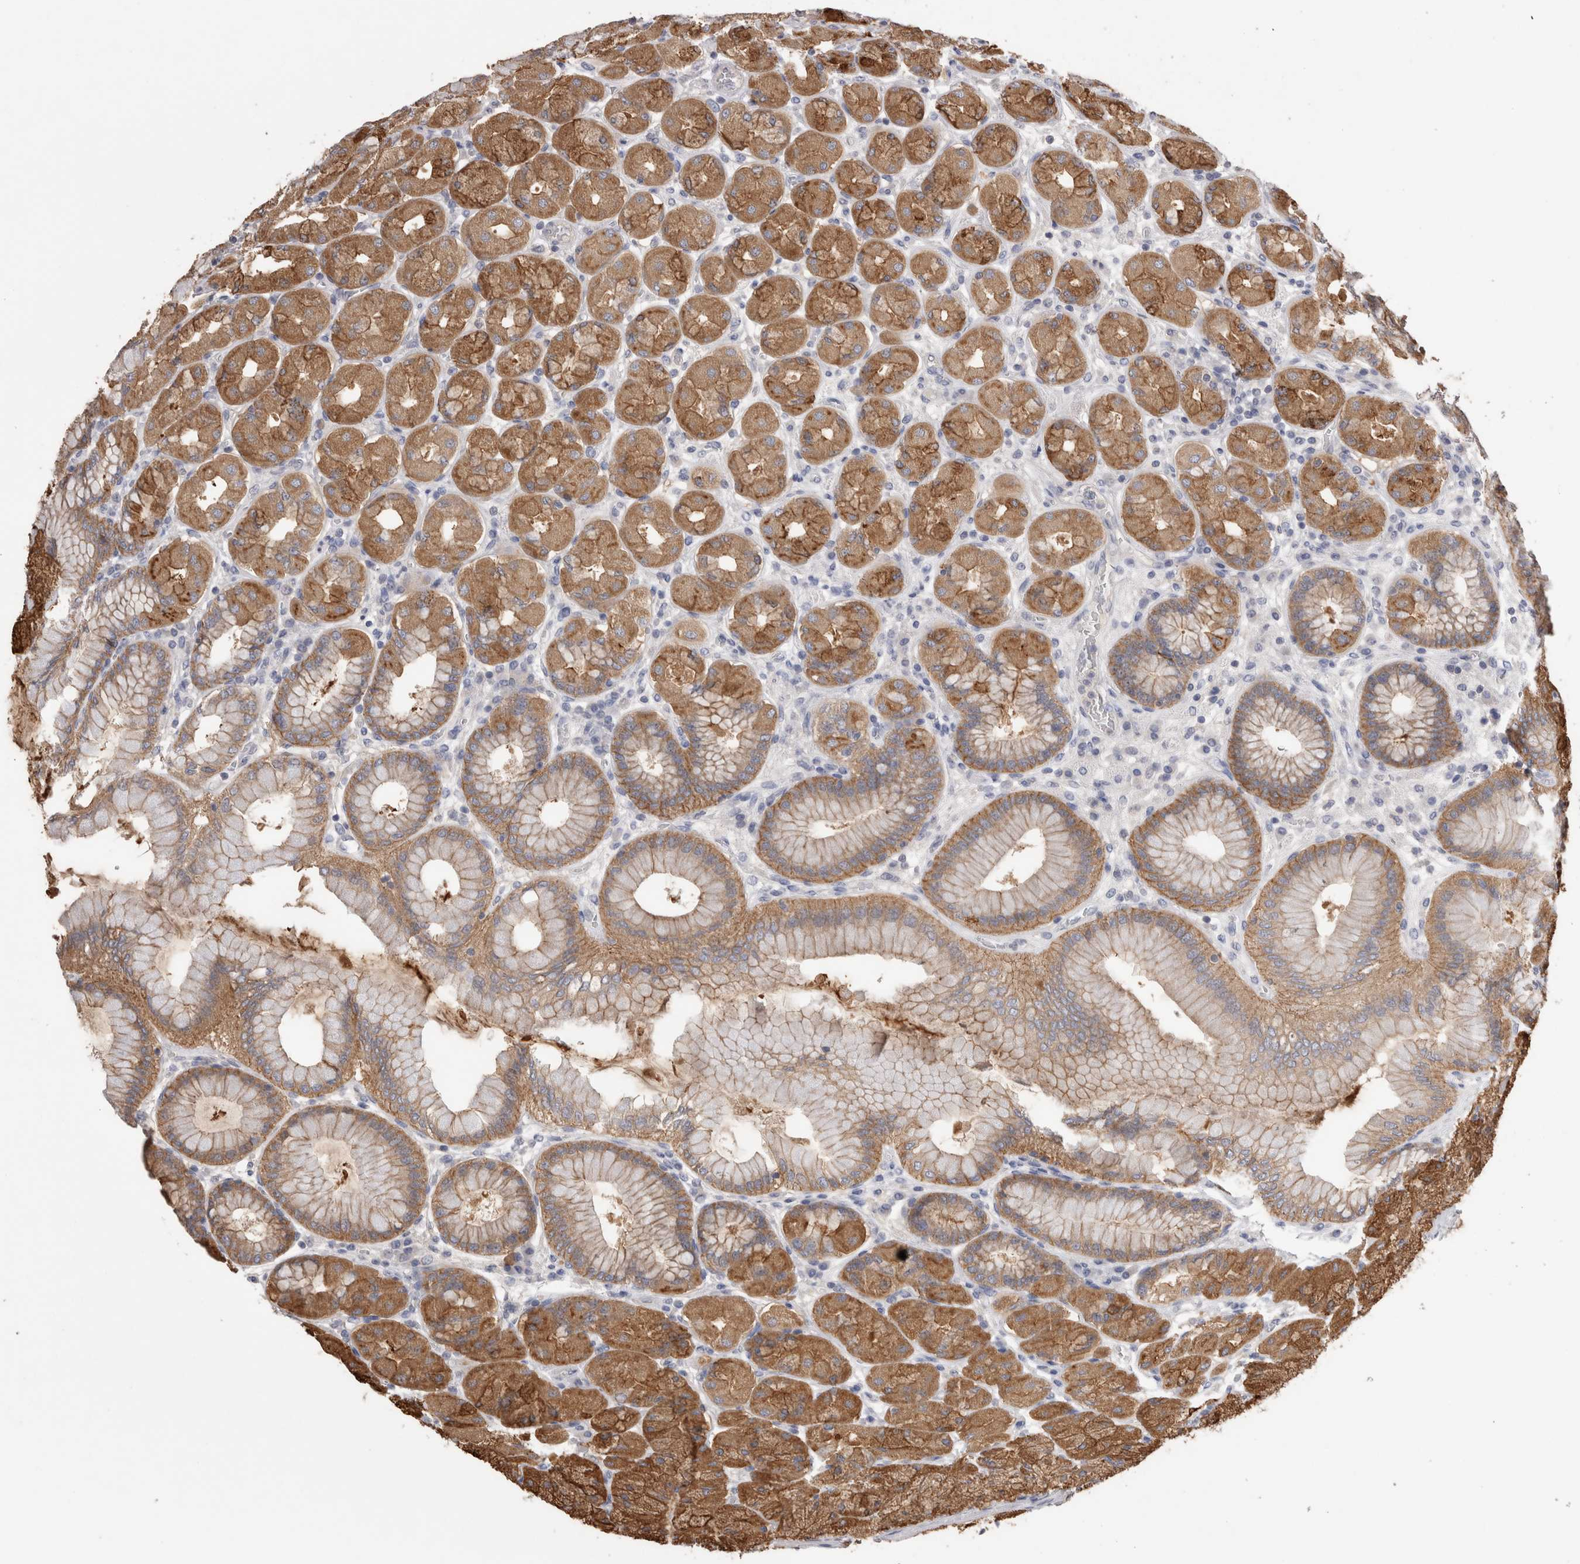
{"staining": {"intensity": "moderate", "quantity": ">75%", "location": "cytoplasmic/membranous"}, "tissue": "stomach", "cell_type": "Glandular cells", "image_type": "normal", "snomed": [{"axis": "morphology", "description": "Normal tissue, NOS"}, {"axis": "topography", "description": "Stomach, upper"}], "caption": "Protein staining of normal stomach shows moderate cytoplasmic/membranous expression in about >75% of glandular cells. The staining is performed using DAB (3,3'-diaminobenzidine) brown chromogen to label protein expression. The nuclei are counter-stained blue using hematoxylin.", "gene": "OTOR", "patient": {"sex": "female", "age": 56}}